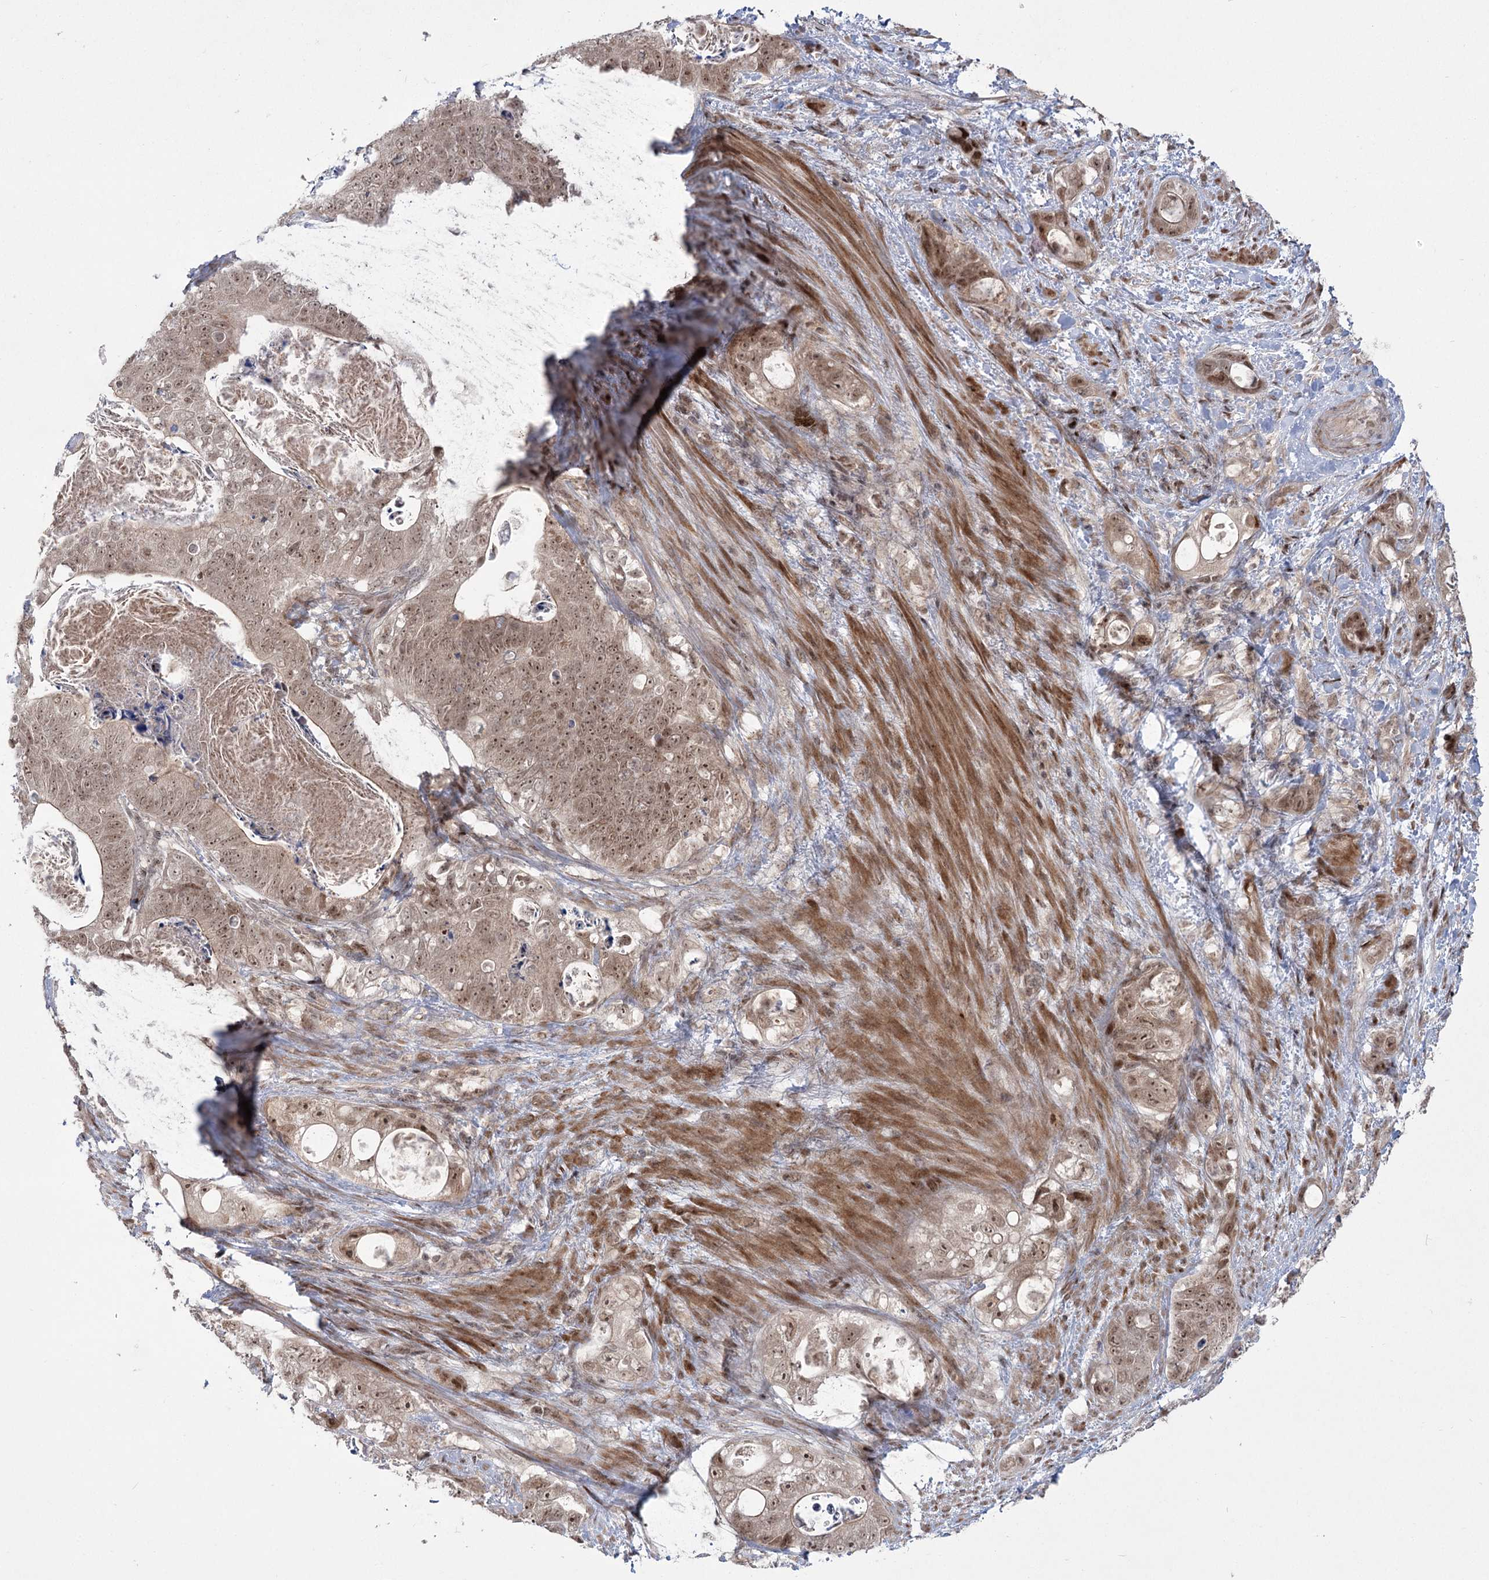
{"staining": {"intensity": "moderate", "quantity": ">75%", "location": "cytoplasmic/membranous,nuclear"}, "tissue": "stomach cancer", "cell_type": "Tumor cells", "image_type": "cancer", "snomed": [{"axis": "morphology", "description": "Normal tissue, NOS"}, {"axis": "morphology", "description": "Adenocarcinoma, NOS"}, {"axis": "topography", "description": "Stomach"}], "caption": "This is a micrograph of immunohistochemistry (IHC) staining of stomach cancer, which shows moderate expression in the cytoplasmic/membranous and nuclear of tumor cells.", "gene": "HELQ", "patient": {"sex": "female", "age": 89}}